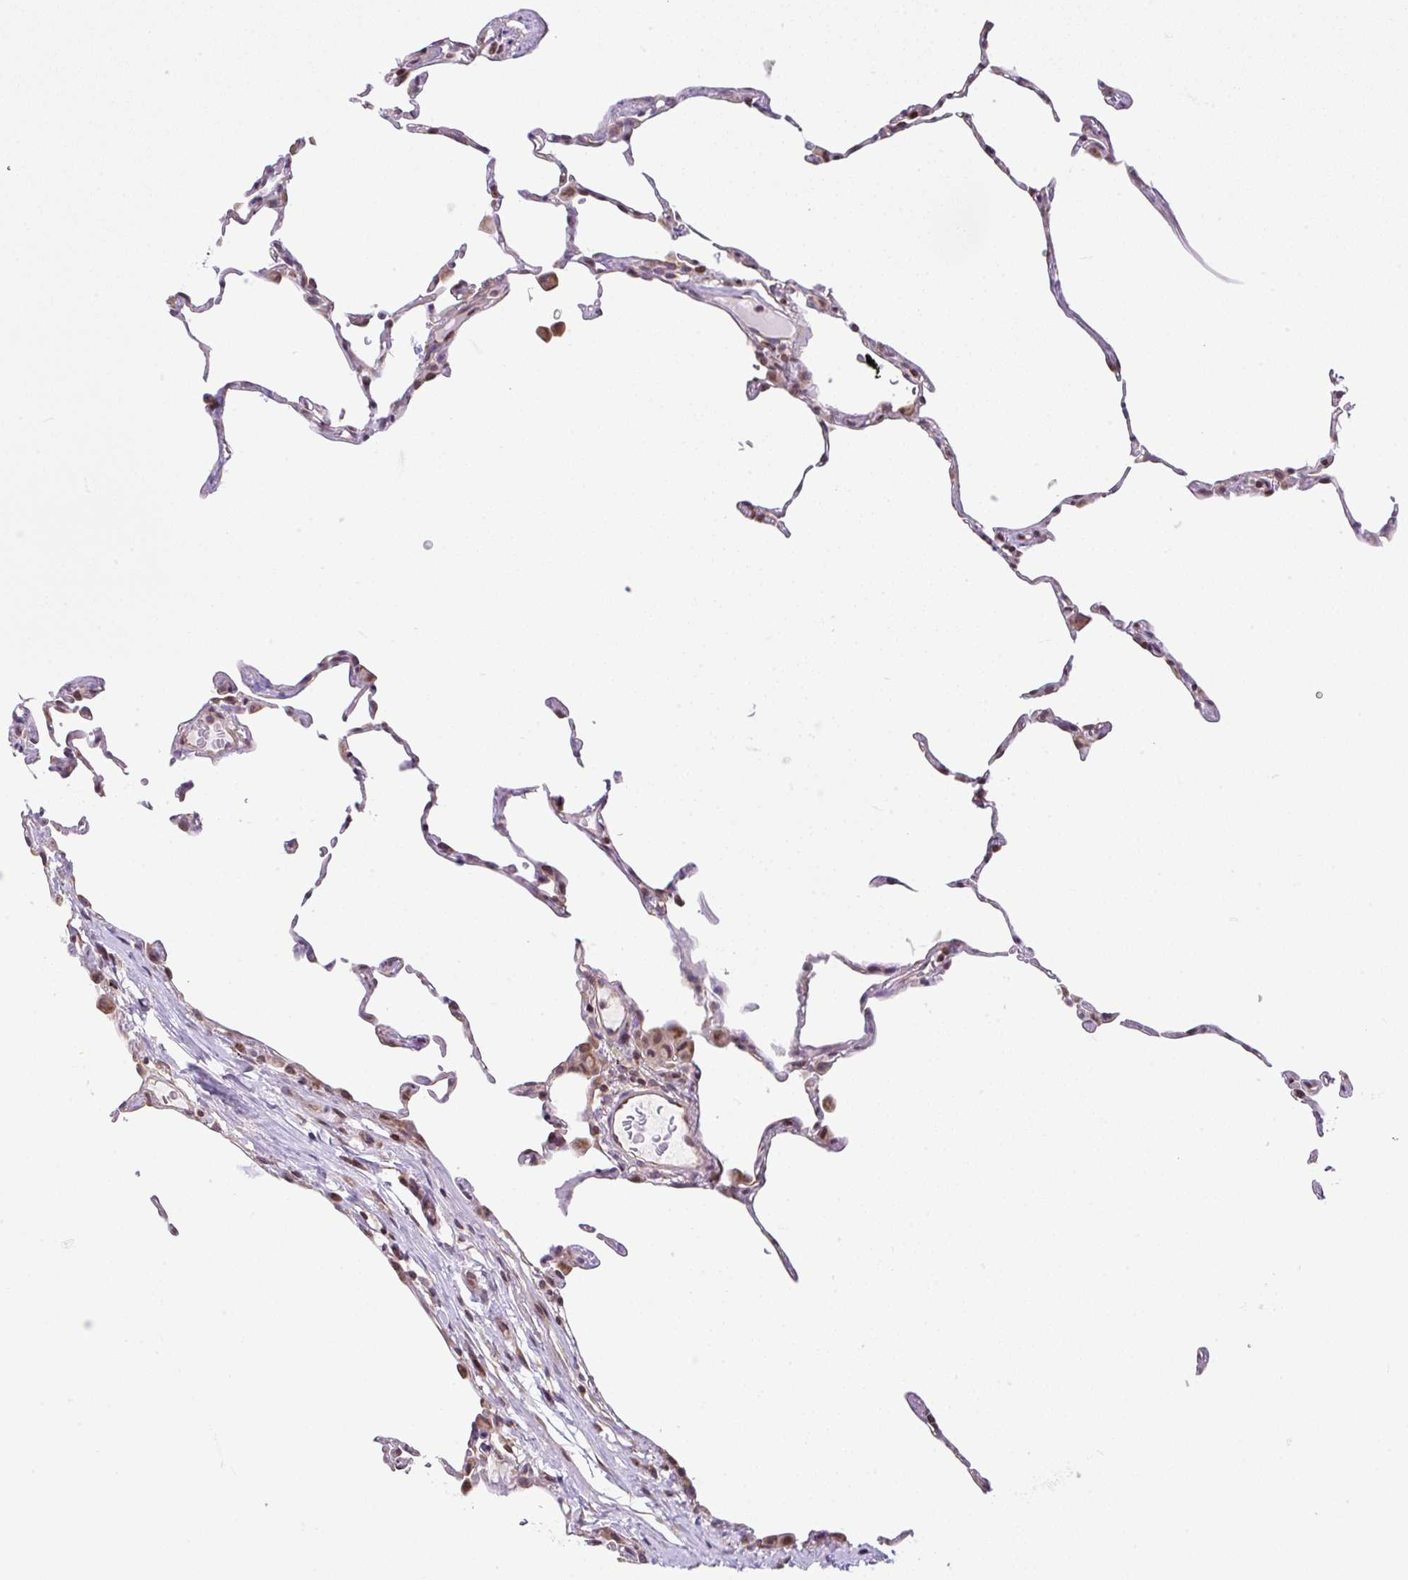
{"staining": {"intensity": "moderate", "quantity": "25%-75%", "location": "cytoplasmic/membranous"}, "tissue": "lung", "cell_type": "Alveolar cells", "image_type": "normal", "snomed": [{"axis": "morphology", "description": "Normal tissue, NOS"}, {"axis": "topography", "description": "Lung"}], "caption": "This histopathology image reveals unremarkable lung stained with immunohistochemistry (IHC) to label a protein in brown. The cytoplasmic/membranous of alveolar cells show moderate positivity for the protein. Nuclei are counter-stained blue.", "gene": "FIGNL1", "patient": {"sex": "female", "age": 57}}